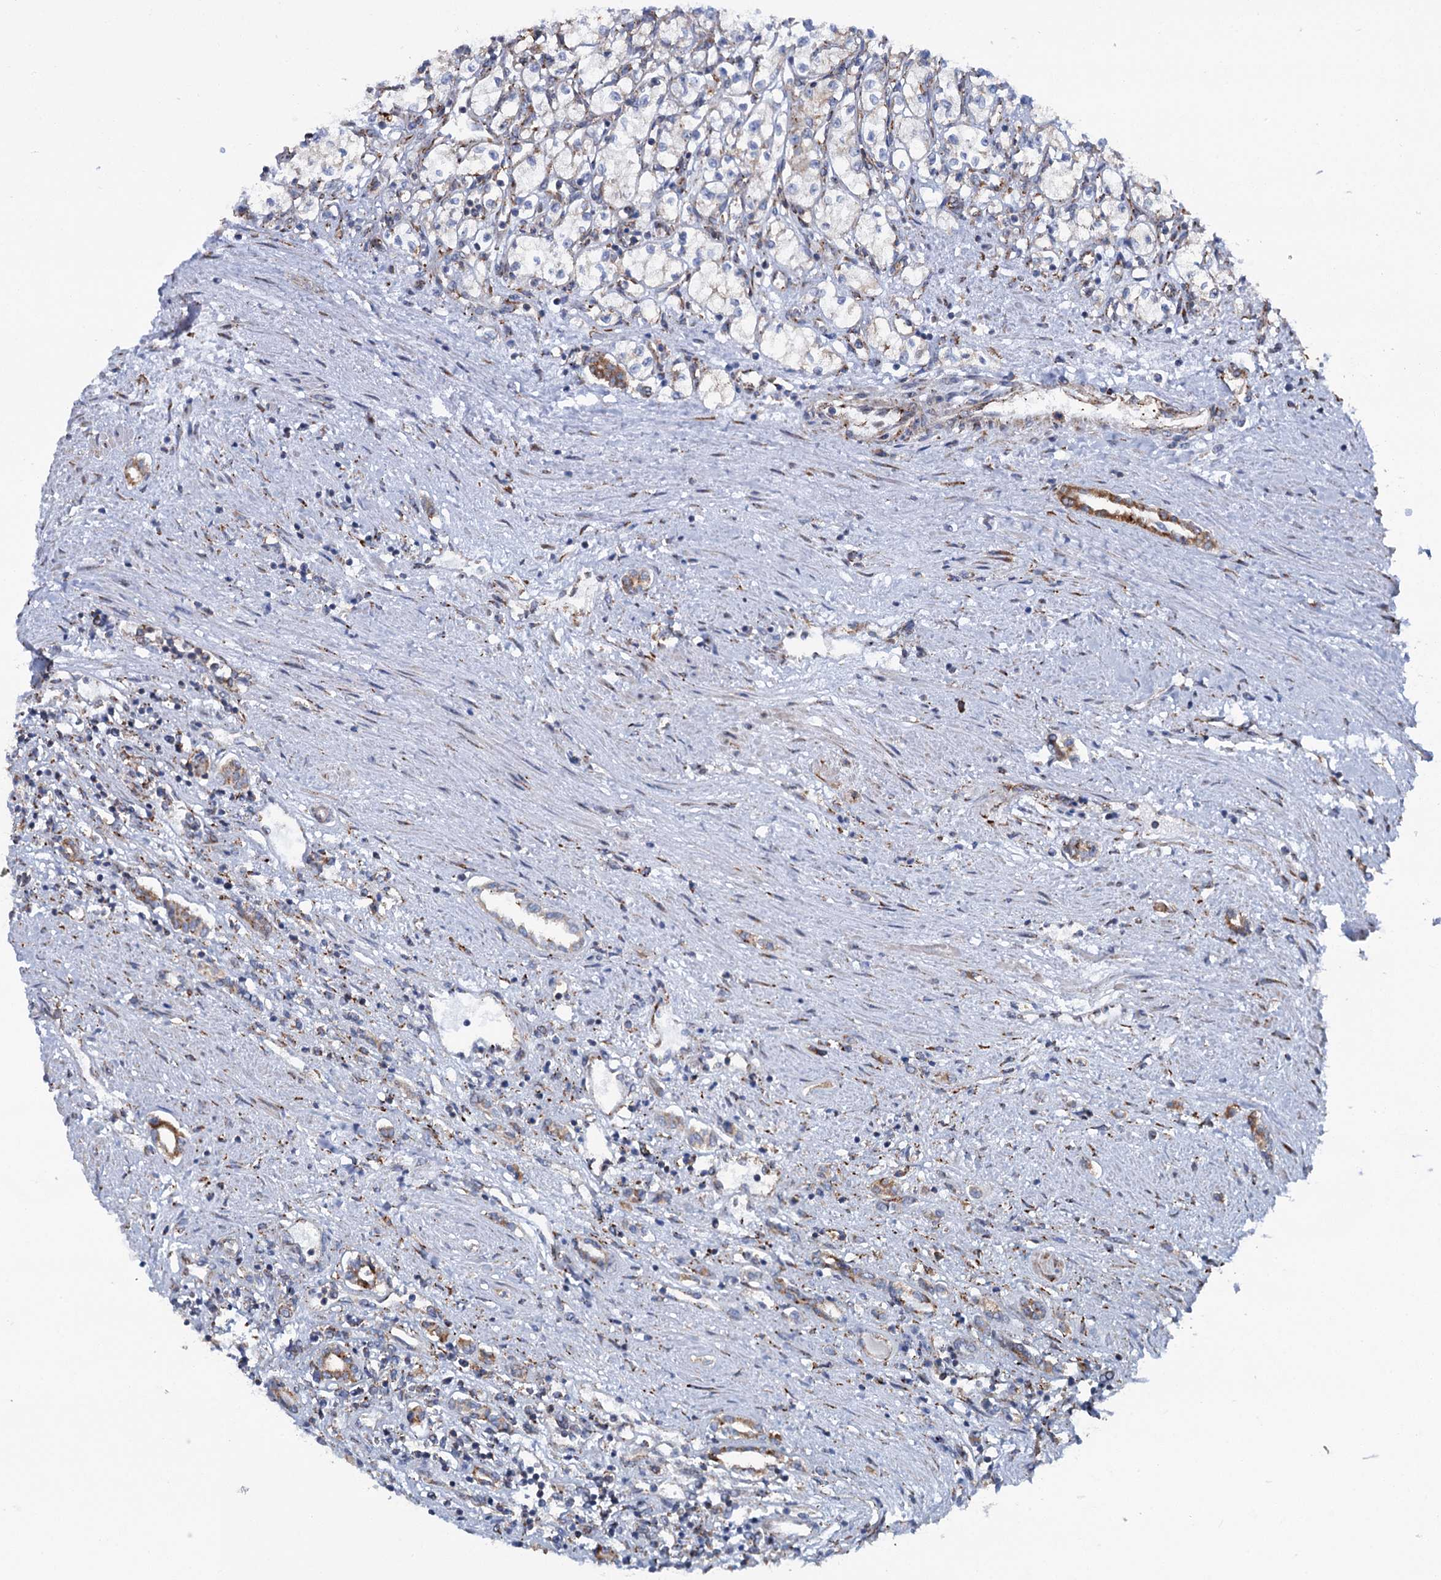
{"staining": {"intensity": "weak", "quantity": "<25%", "location": "cytoplasmic/membranous"}, "tissue": "renal cancer", "cell_type": "Tumor cells", "image_type": "cancer", "snomed": [{"axis": "morphology", "description": "Adenocarcinoma, NOS"}, {"axis": "topography", "description": "Kidney"}], "caption": "The image shows no staining of tumor cells in adenocarcinoma (renal). (DAB (3,3'-diaminobenzidine) immunohistochemistry visualized using brightfield microscopy, high magnification).", "gene": "SHE", "patient": {"sex": "male", "age": 59}}